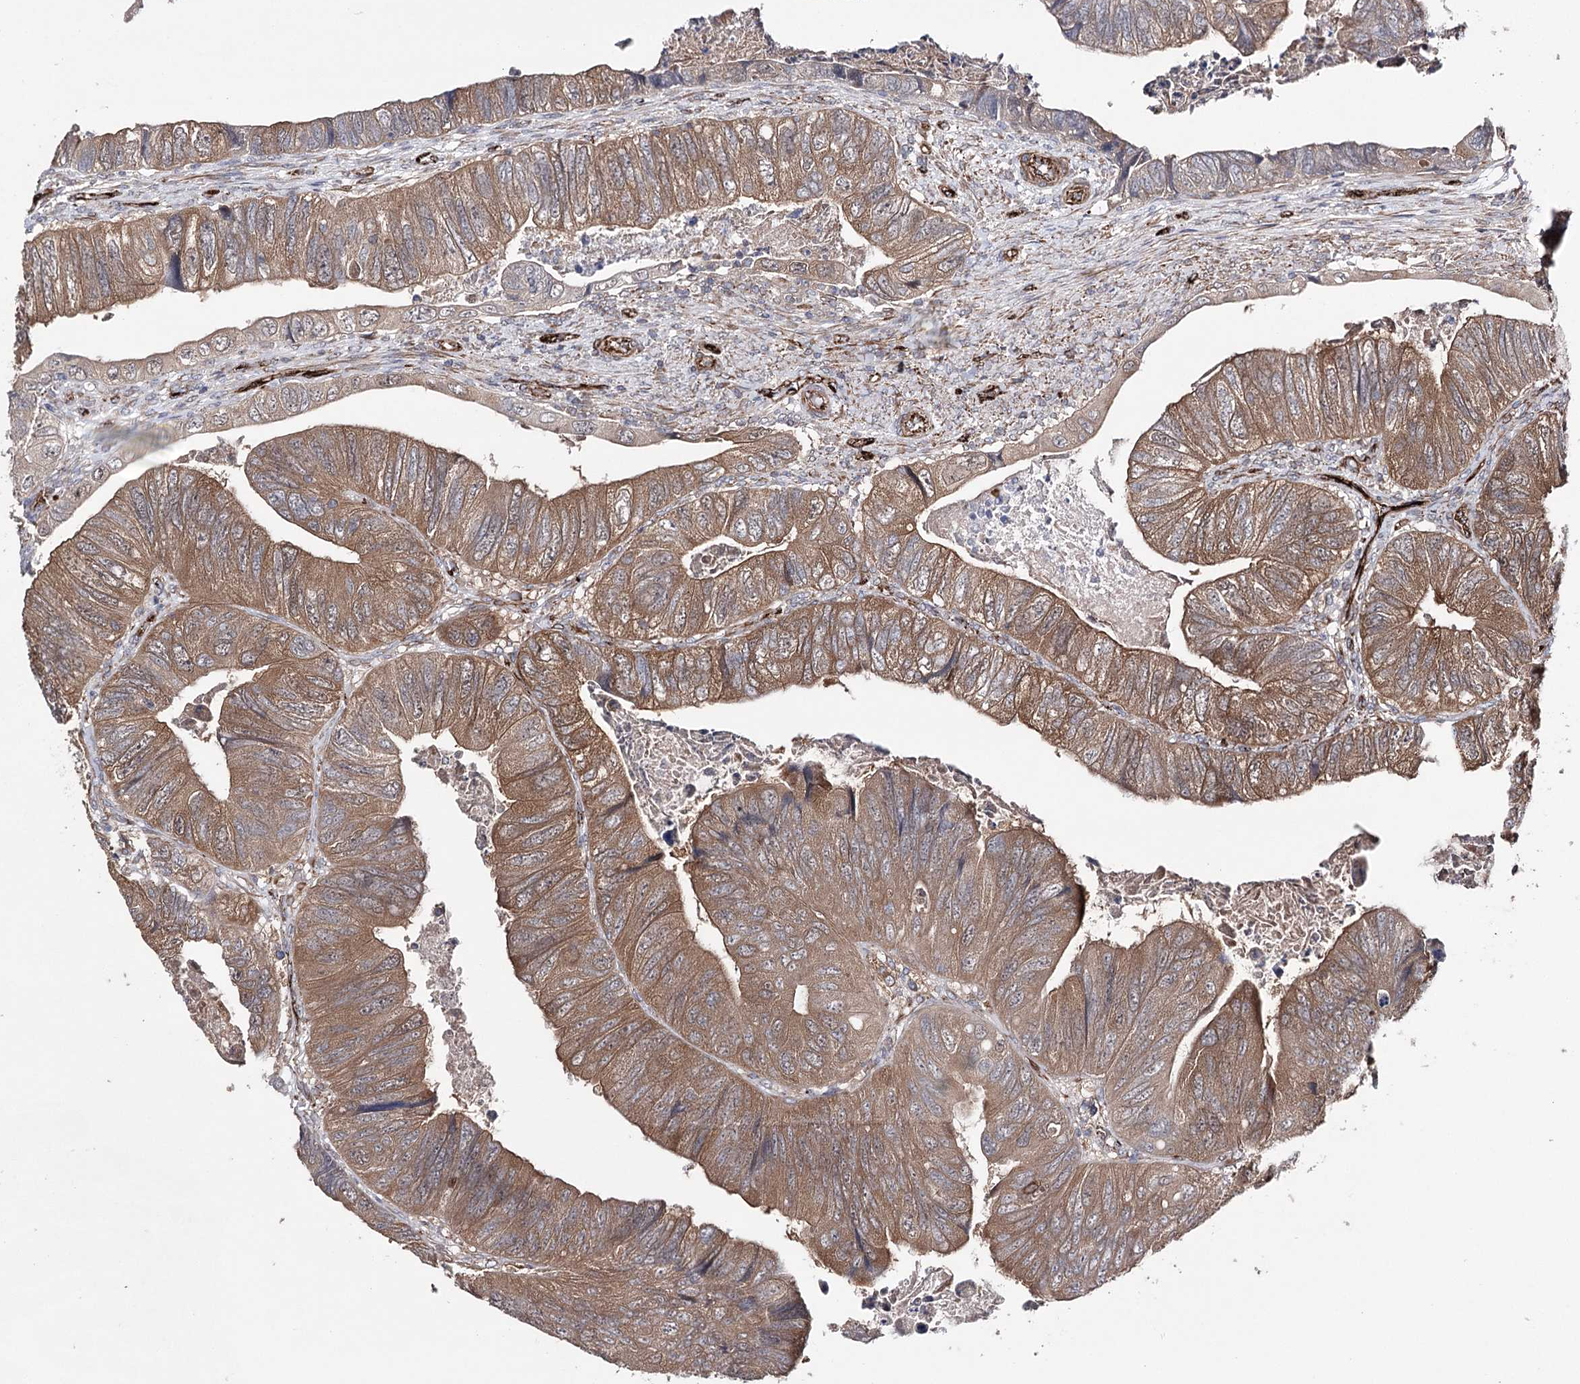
{"staining": {"intensity": "moderate", "quantity": ">75%", "location": "cytoplasmic/membranous"}, "tissue": "colorectal cancer", "cell_type": "Tumor cells", "image_type": "cancer", "snomed": [{"axis": "morphology", "description": "Adenocarcinoma, NOS"}, {"axis": "topography", "description": "Rectum"}], "caption": "Adenocarcinoma (colorectal) stained with a brown dye demonstrates moderate cytoplasmic/membranous positive positivity in about >75% of tumor cells.", "gene": "MIB1", "patient": {"sex": "male", "age": 63}}